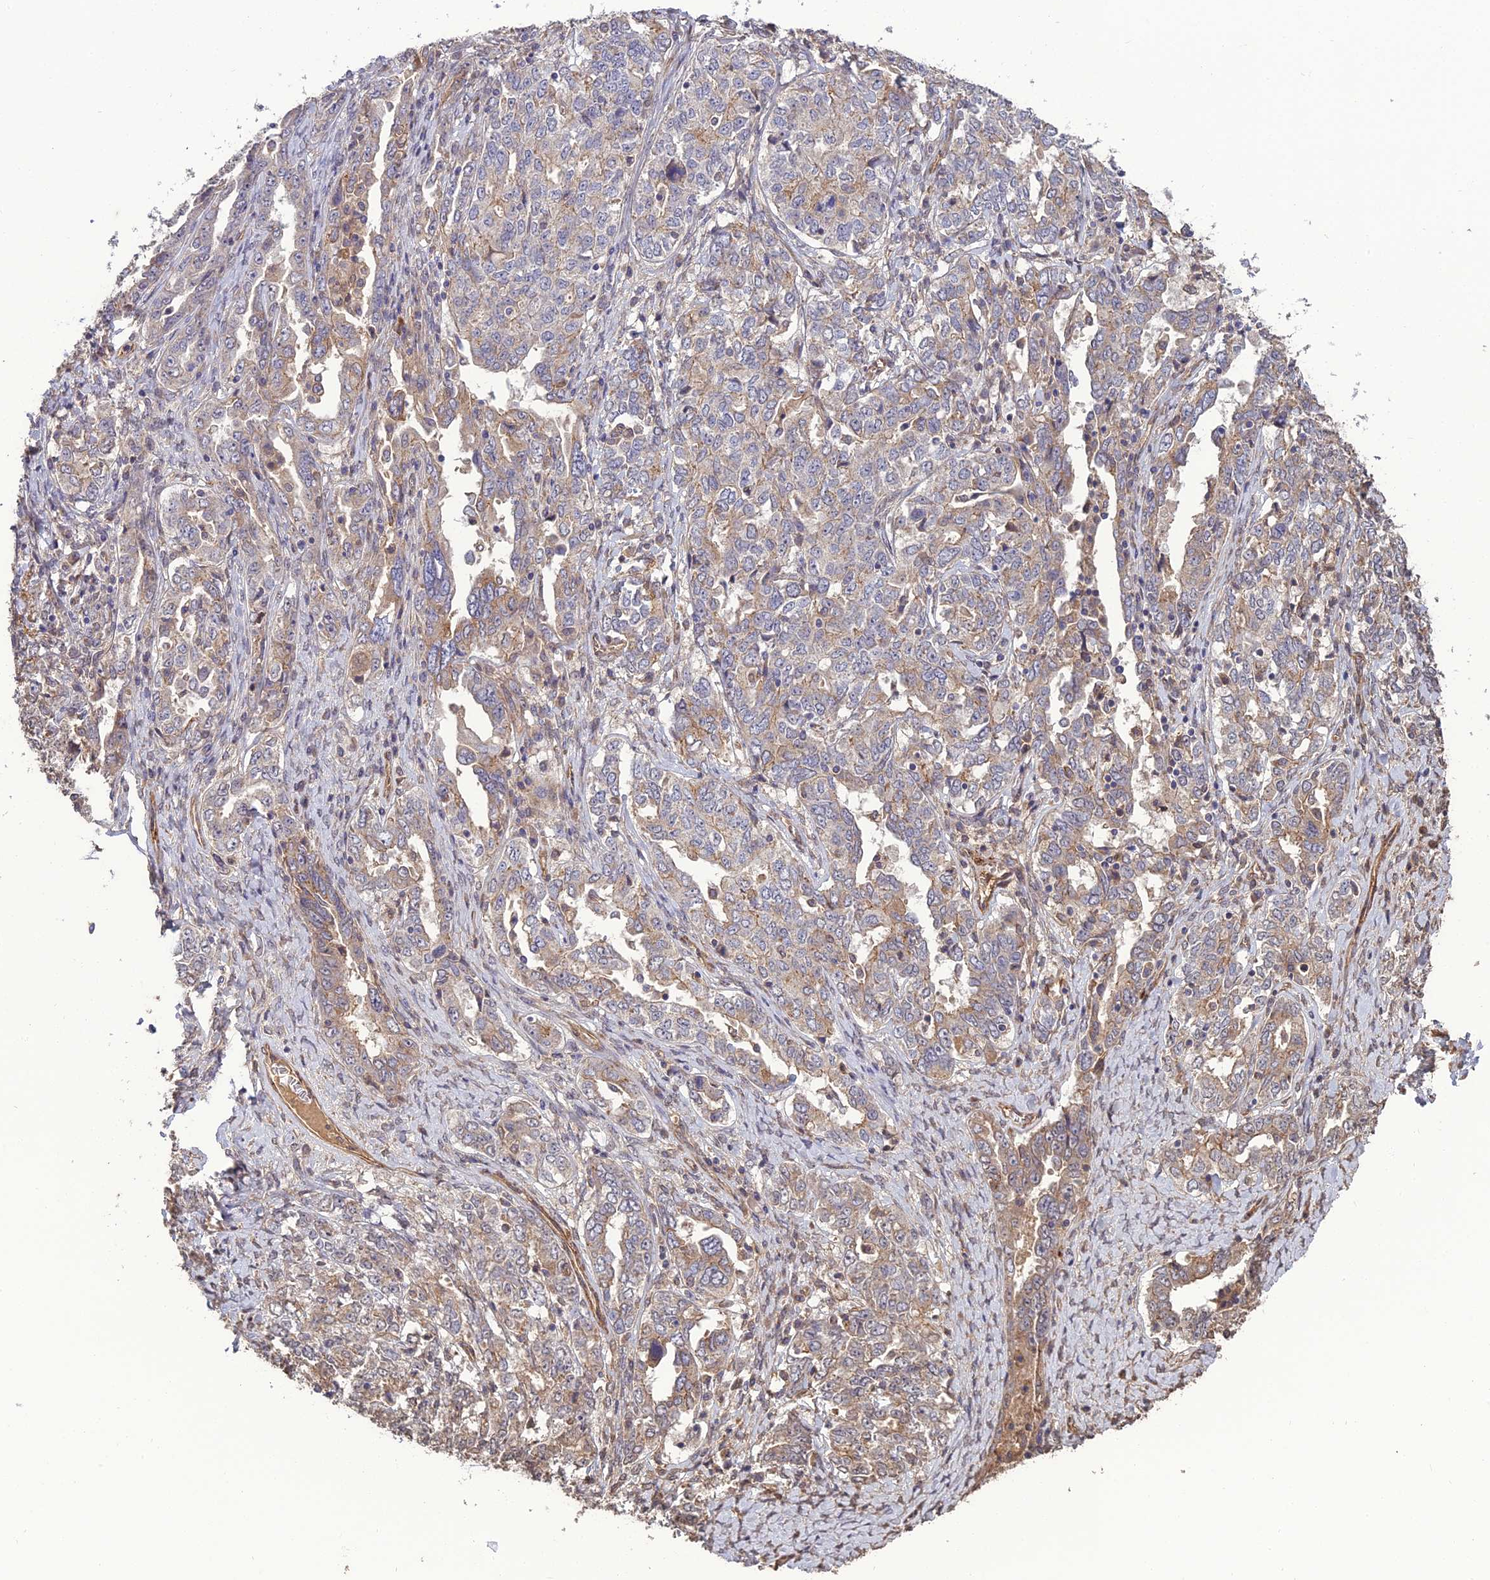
{"staining": {"intensity": "weak", "quantity": "<25%", "location": "cytoplasmic/membranous"}, "tissue": "ovarian cancer", "cell_type": "Tumor cells", "image_type": "cancer", "snomed": [{"axis": "morphology", "description": "Carcinoma, endometroid"}, {"axis": "topography", "description": "Ovary"}], "caption": "An immunohistochemistry (IHC) micrograph of ovarian cancer is shown. There is no staining in tumor cells of ovarian cancer.", "gene": "ATP6V0A2", "patient": {"sex": "female", "age": 62}}